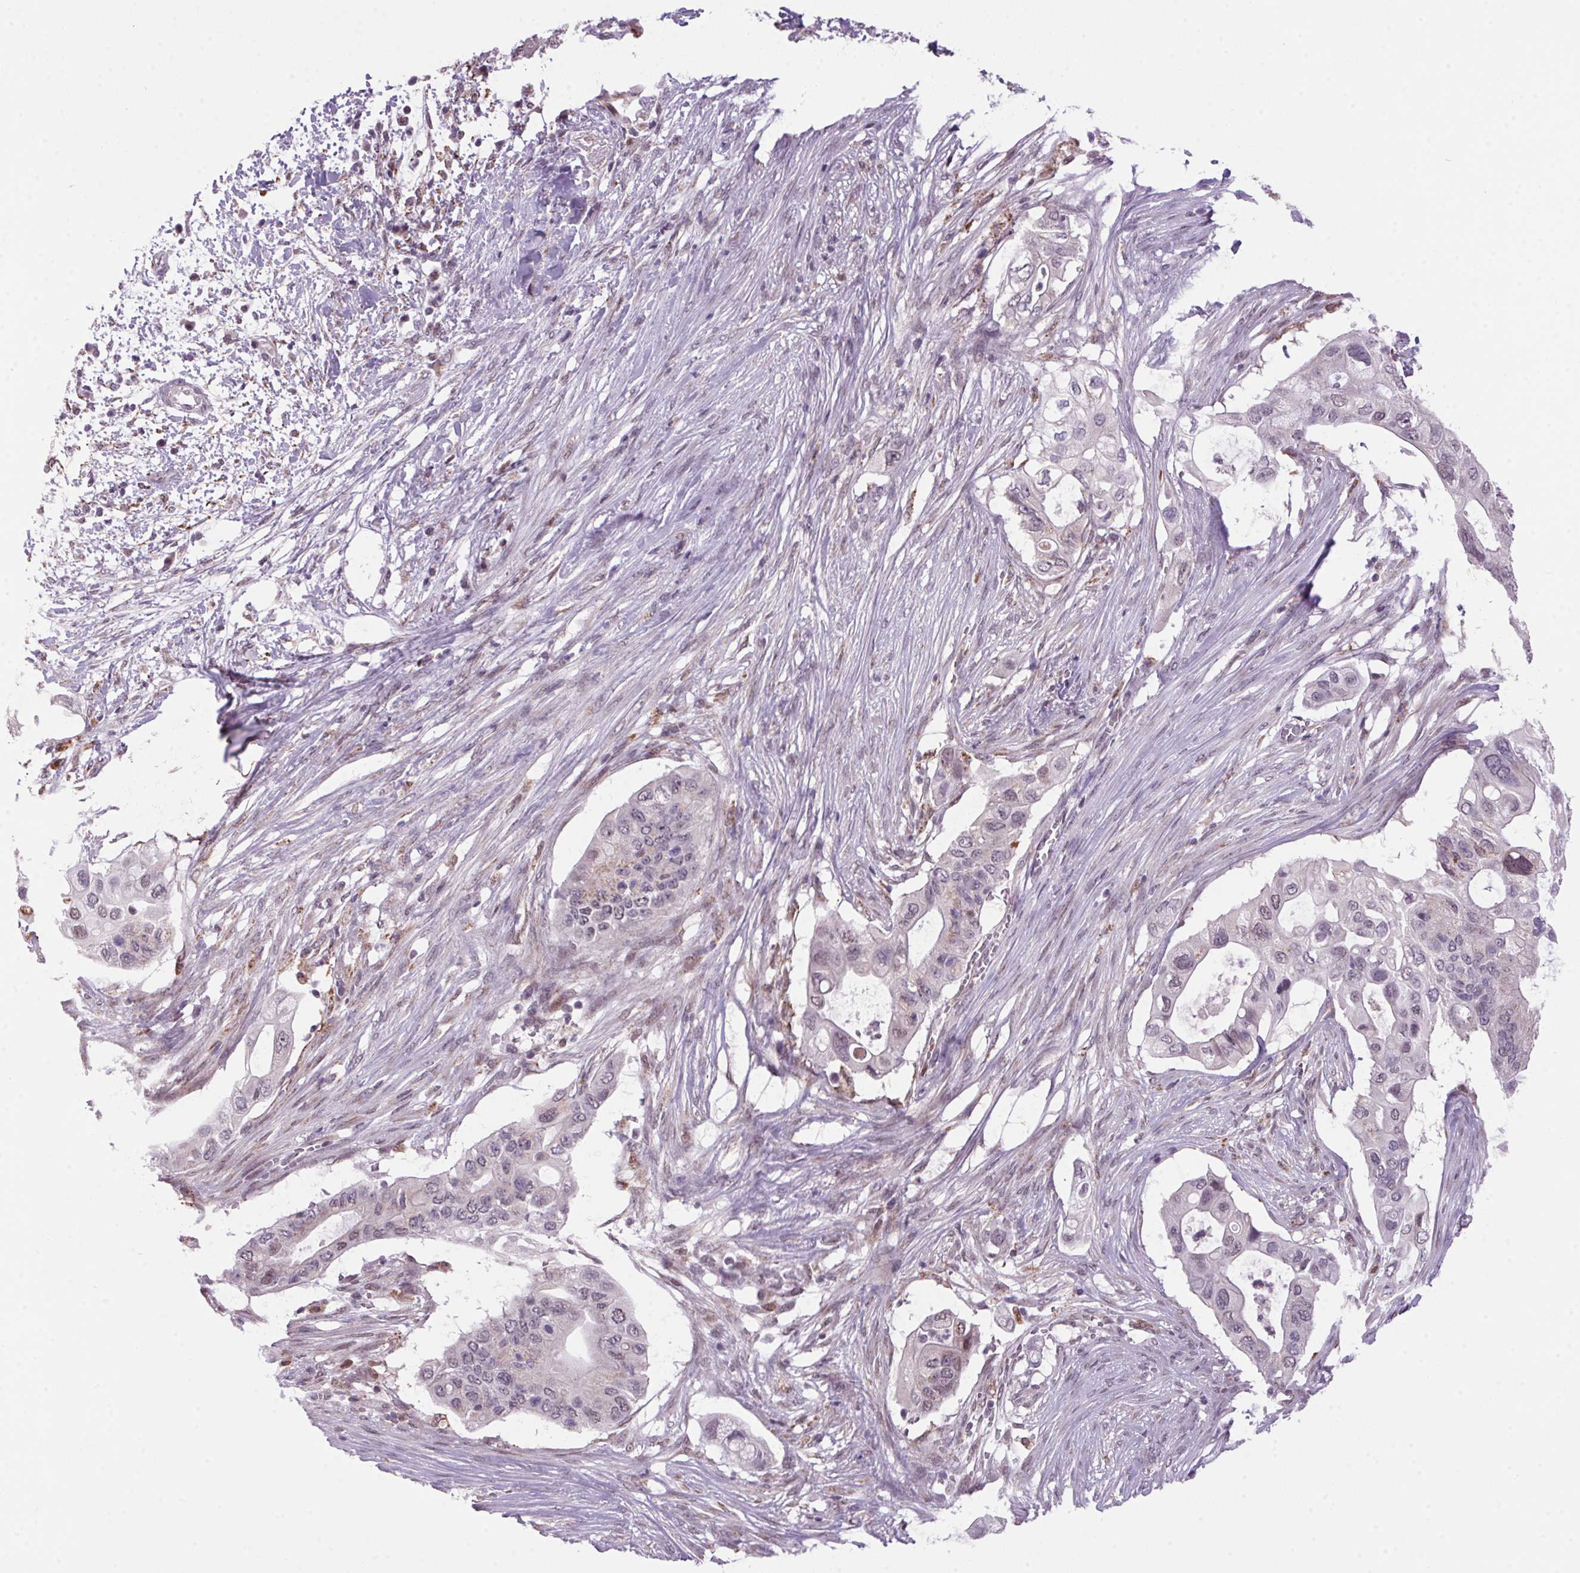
{"staining": {"intensity": "negative", "quantity": "none", "location": "none"}, "tissue": "pancreatic cancer", "cell_type": "Tumor cells", "image_type": "cancer", "snomed": [{"axis": "morphology", "description": "Adenocarcinoma, NOS"}, {"axis": "topography", "description": "Pancreas"}], "caption": "This is a histopathology image of immunohistochemistry staining of pancreatic adenocarcinoma, which shows no expression in tumor cells. The staining is performed using DAB brown chromogen with nuclei counter-stained in using hematoxylin.", "gene": "AKR1E2", "patient": {"sex": "female", "age": 72}}